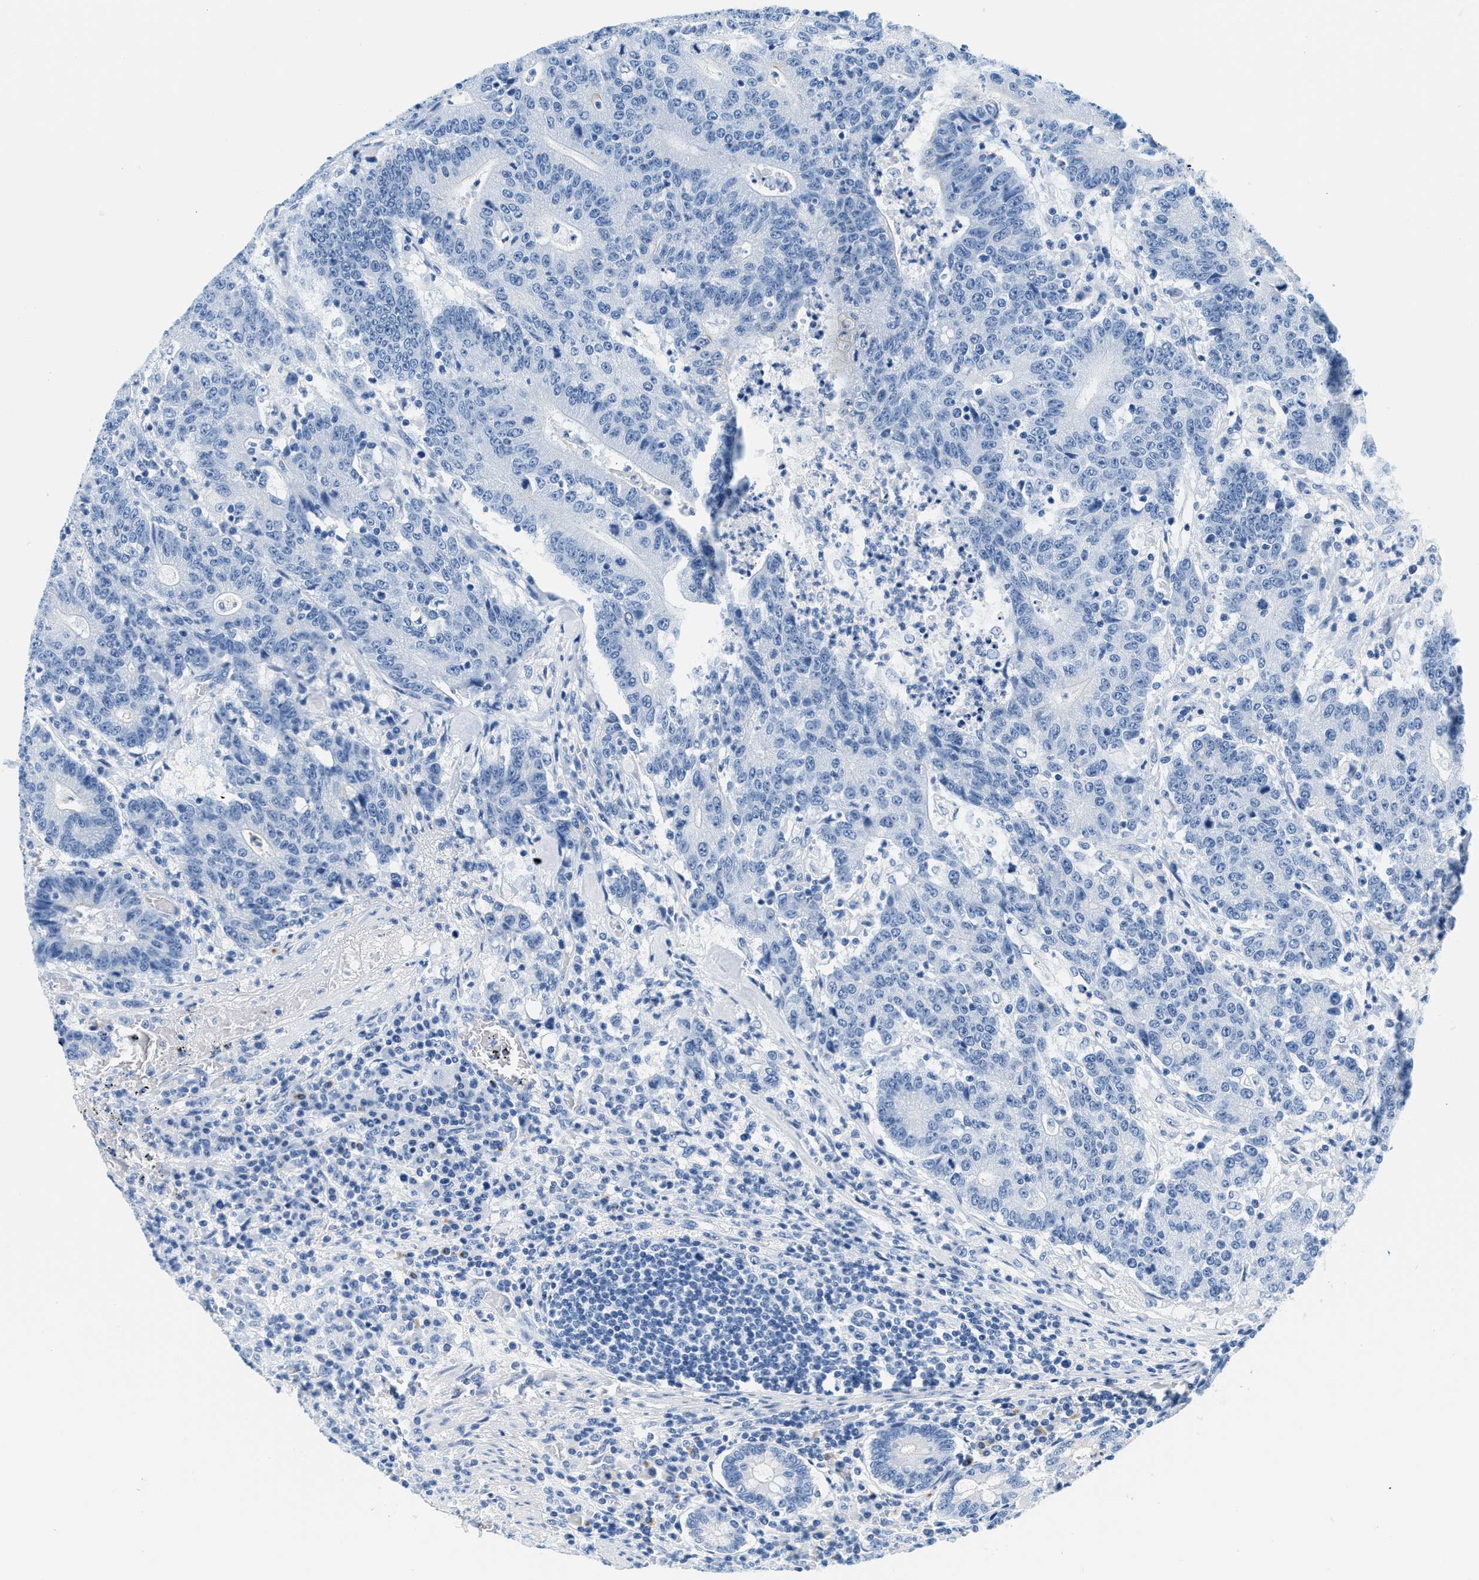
{"staining": {"intensity": "negative", "quantity": "none", "location": "none"}, "tissue": "colorectal cancer", "cell_type": "Tumor cells", "image_type": "cancer", "snomed": [{"axis": "morphology", "description": "Normal tissue, NOS"}, {"axis": "morphology", "description": "Adenocarcinoma, NOS"}, {"axis": "topography", "description": "Colon"}], "caption": "A micrograph of human colorectal cancer is negative for staining in tumor cells.", "gene": "STXBP2", "patient": {"sex": "female", "age": 75}}